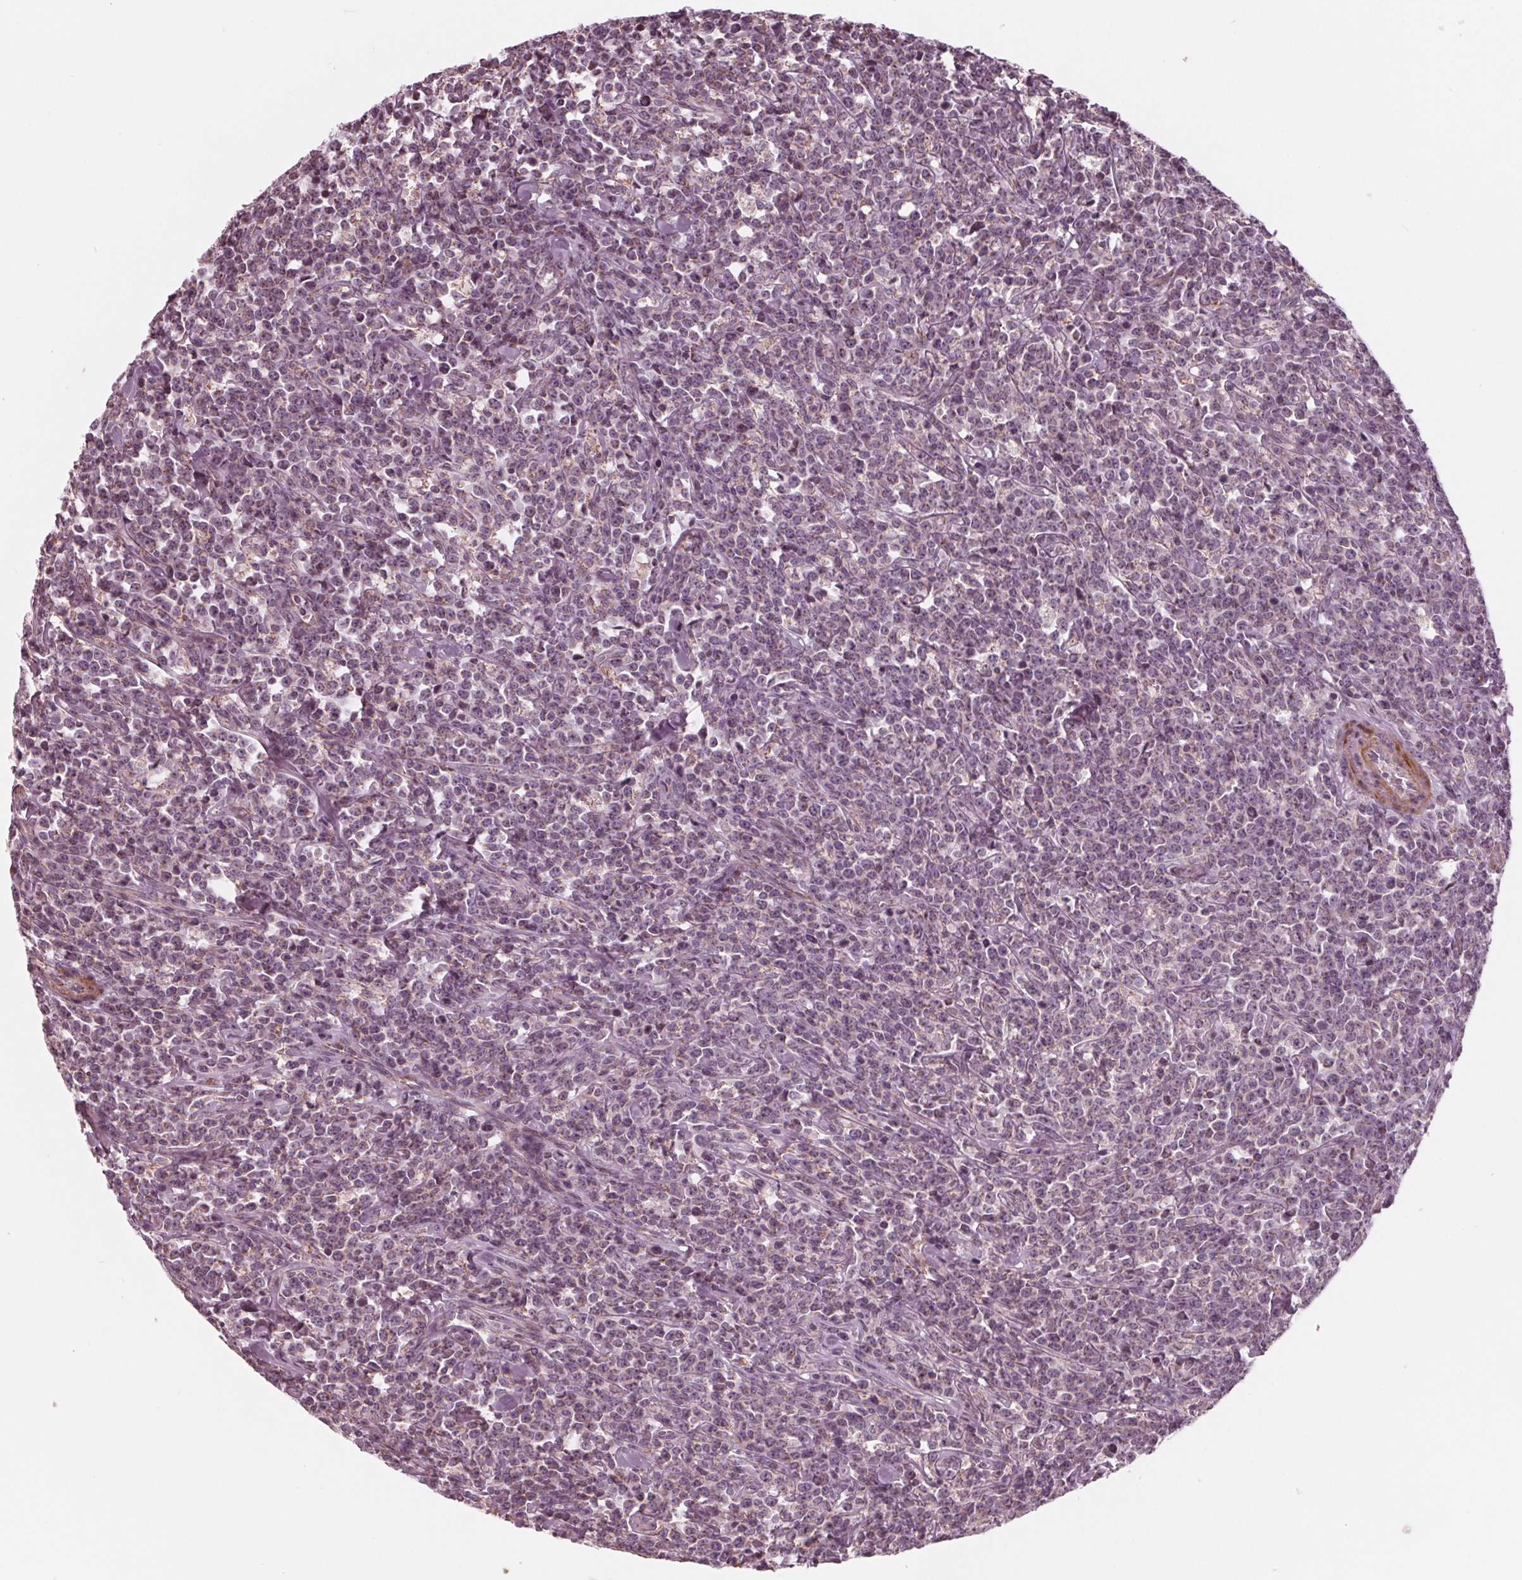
{"staining": {"intensity": "negative", "quantity": "none", "location": "none"}, "tissue": "lymphoma", "cell_type": "Tumor cells", "image_type": "cancer", "snomed": [{"axis": "morphology", "description": "Malignant lymphoma, non-Hodgkin's type, High grade"}, {"axis": "topography", "description": "Small intestine"}], "caption": "Lymphoma was stained to show a protein in brown. There is no significant positivity in tumor cells. The staining is performed using DAB brown chromogen with nuclei counter-stained in using hematoxylin.", "gene": "DCAF4L2", "patient": {"sex": "female", "age": 56}}